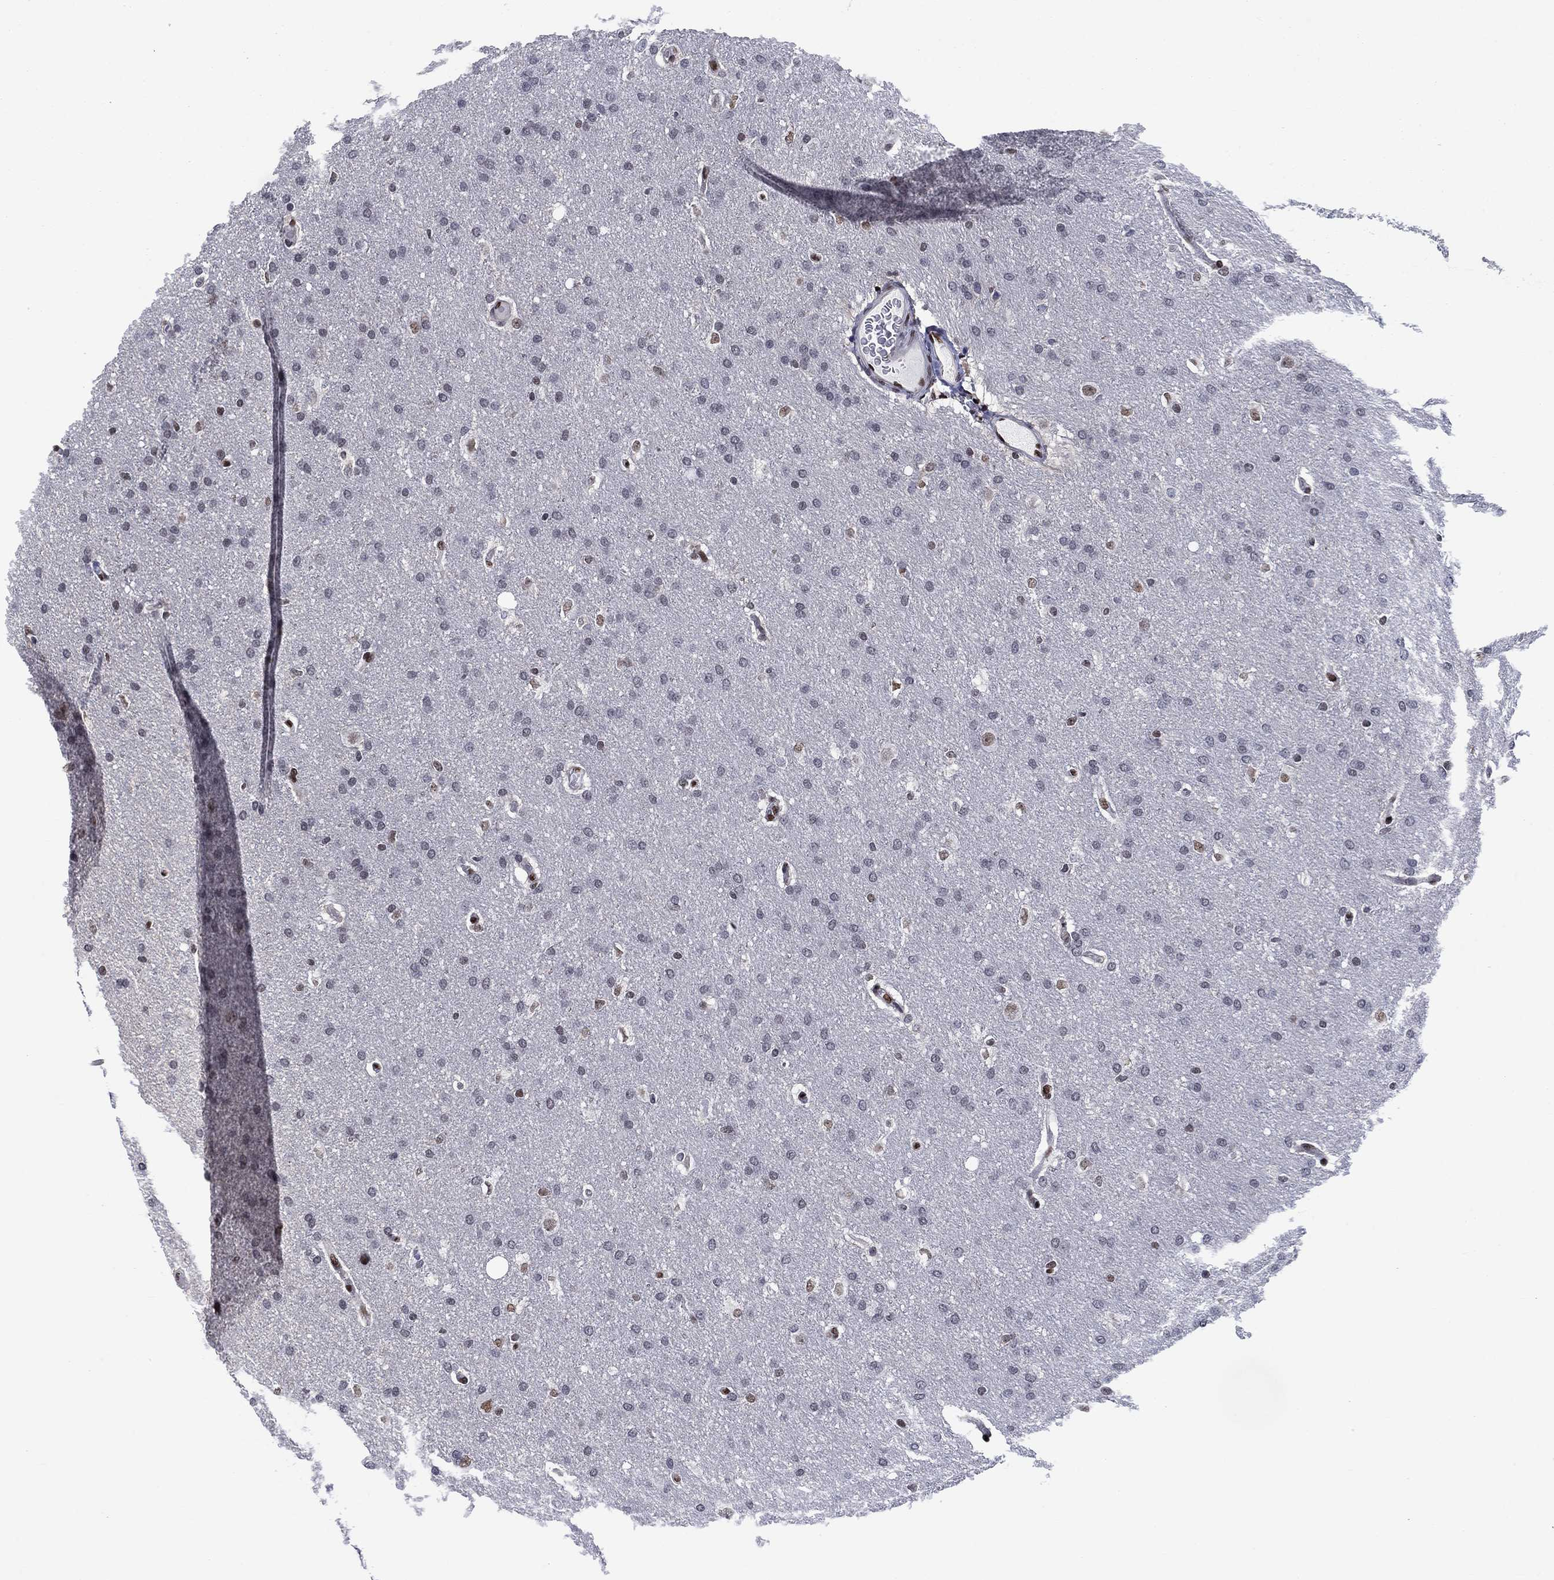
{"staining": {"intensity": "moderate", "quantity": "<25%", "location": "nuclear"}, "tissue": "glioma", "cell_type": "Tumor cells", "image_type": "cancer", "snomed": [{"axis": "morphology", "description": "Glioma, malignant, Low grade"}, {"axis": "topography", "description": "Brain"}], "caption": "A micrograph of low-grade glioma (malignant) stained for a protein exhibits moderate nuclear brown staining in tumor cells.", "gene": "RPRD1B", "patient": {"sex": "female", "age": 37}}